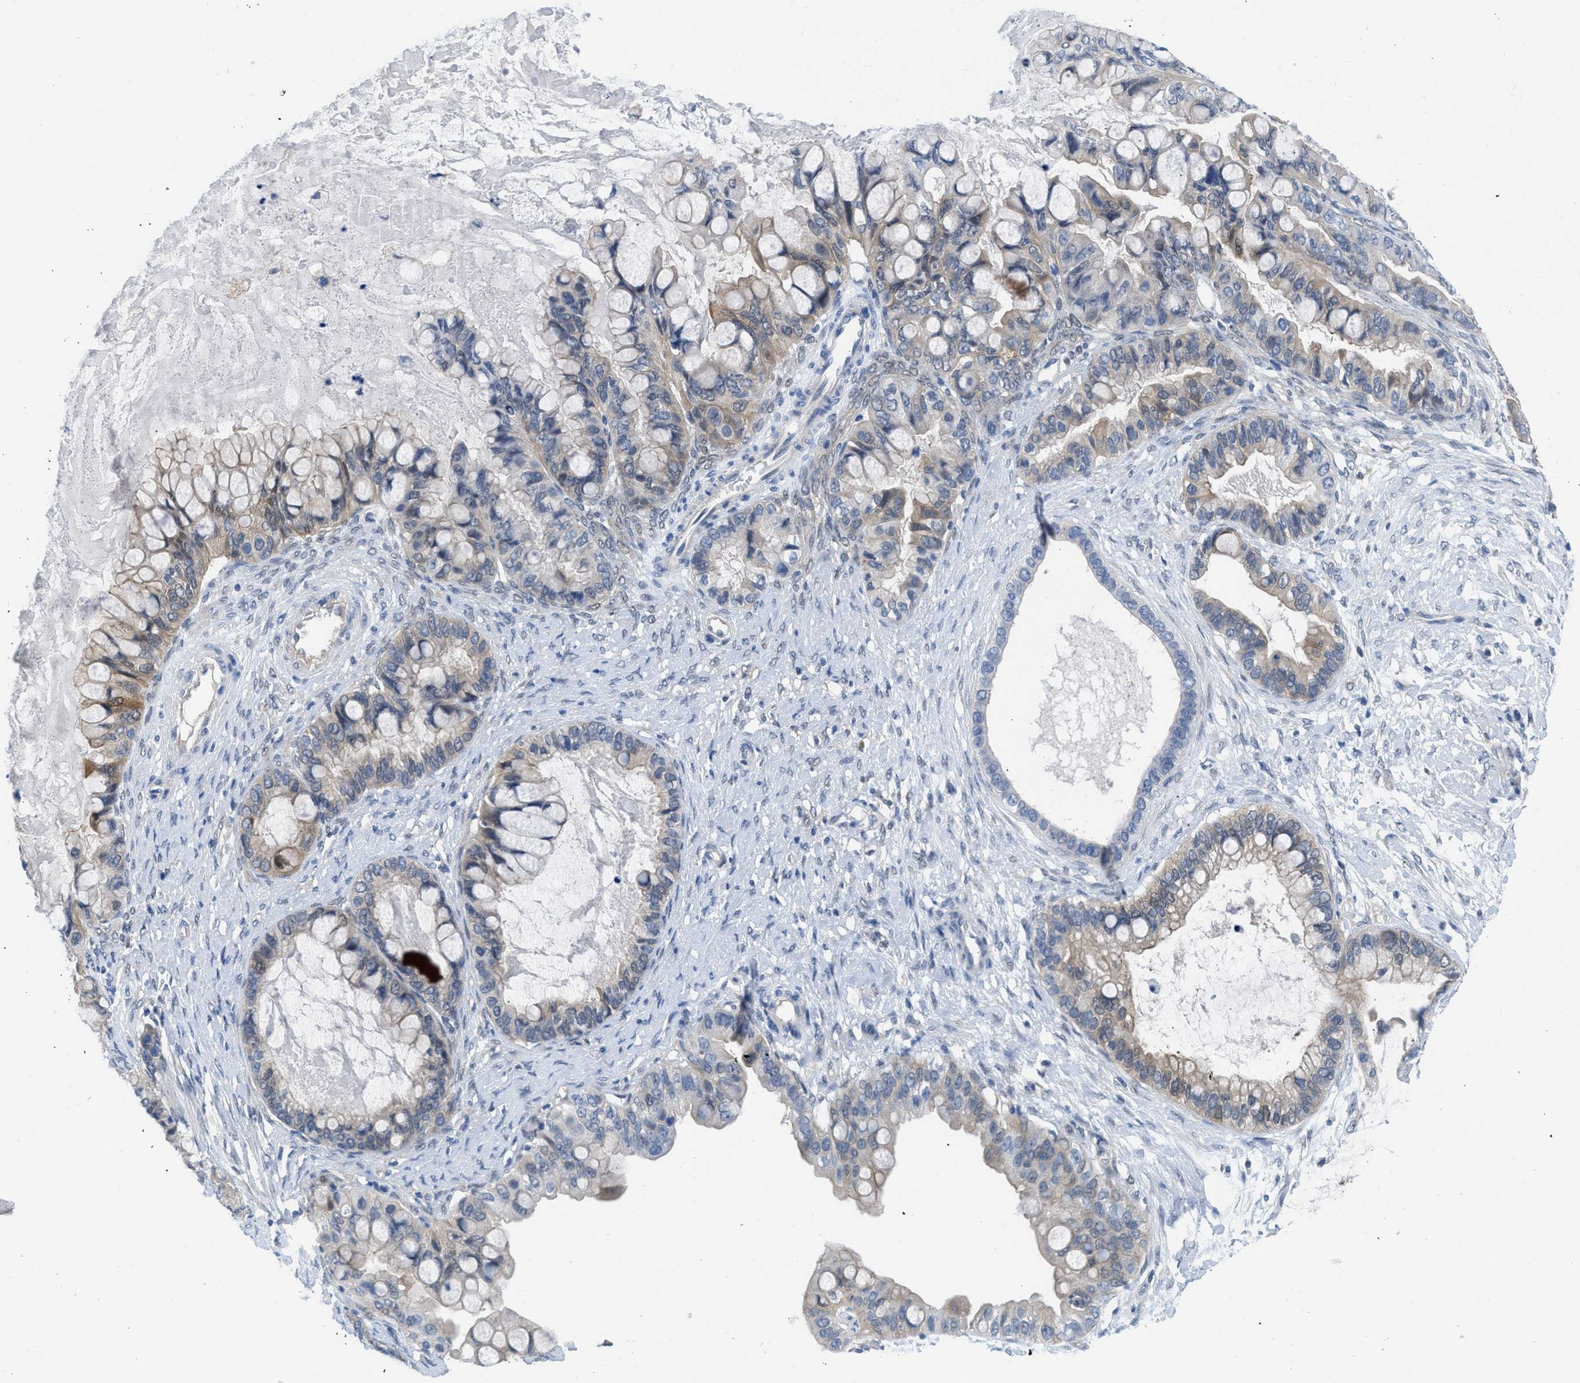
{"staining": {"intensity": "weak", "quantity": "25%-75%", "location": "cytoplasmic/membranous"}, "tissue": "ovarian cancer", "cell_type": "Tumor cells", "image_type": "cancer", "snomed": [{"axis": "morphology", "description": "Cystadenocarcinoma, mucinous, NOS"}, {"axis": "topography", "description": "Ovary"}], "caption": "This histopathology image shows ovarian mucinous cystadenocarcinoma stained with immunohistochemistry to label a protein in brown. The cytoplasmic/membranous of tumor cells show weak positivity for the protein. Nuclei are counter-stained blue.", "gene": "CBR1", "patient": {"sex": "female", "age": 80}}